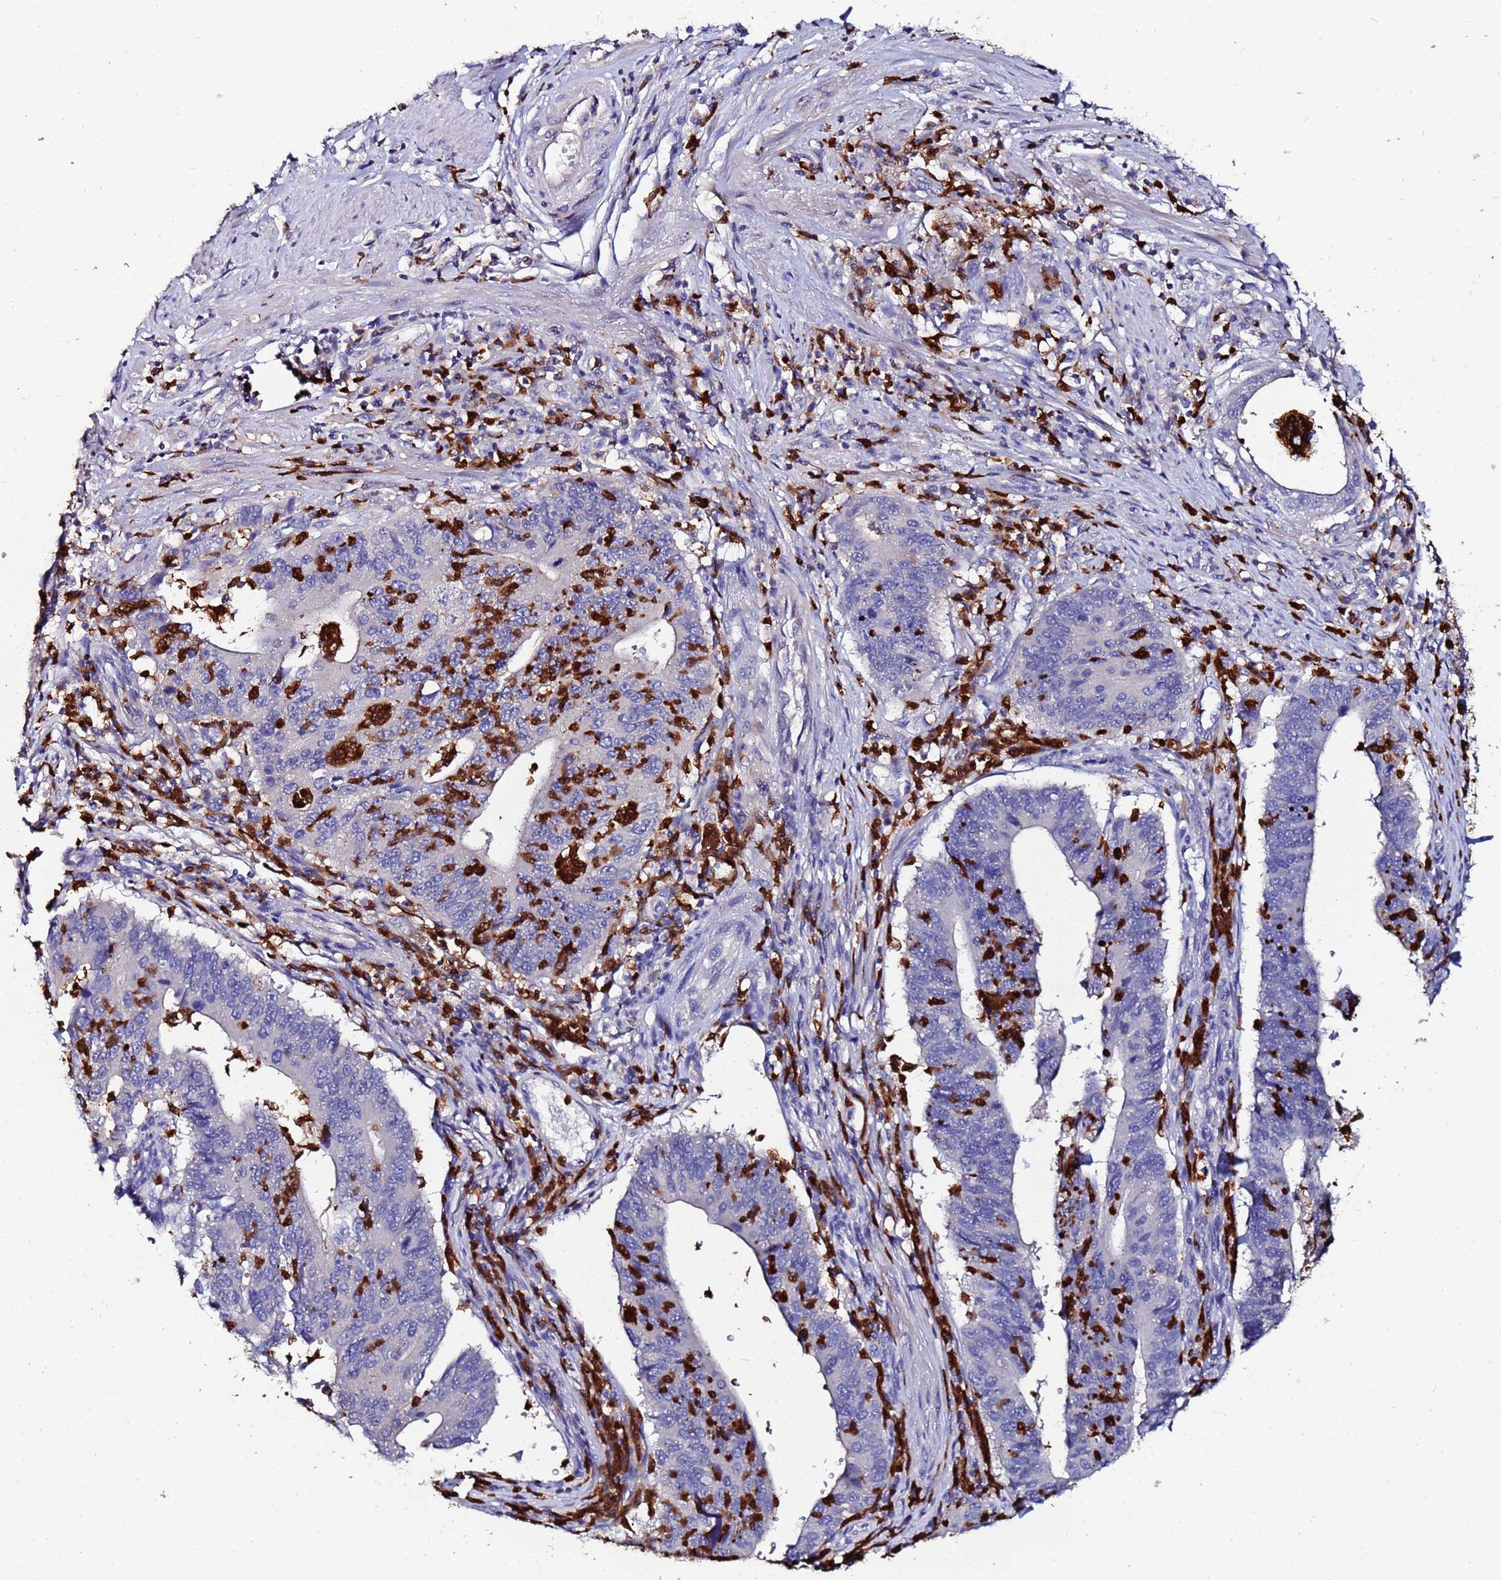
{"staining": {"intensity": "negative", "quantity": "none", "location": "none"}, "tissue": "stomach cancer", "cell_type": "Tumor cells", "image_type": "cancer", "snomed": [{"axis": "morphology", "description": "Adenocarcinoma, NOS"}, {"axis": "topography", "description": "Stomach"}], "caption": "There is no significant positivity in tumor cells of stomach cancer (adenocarcinoma).", "gene": "TUBAL3", "patient": {"sex": "male", "age": 59}}